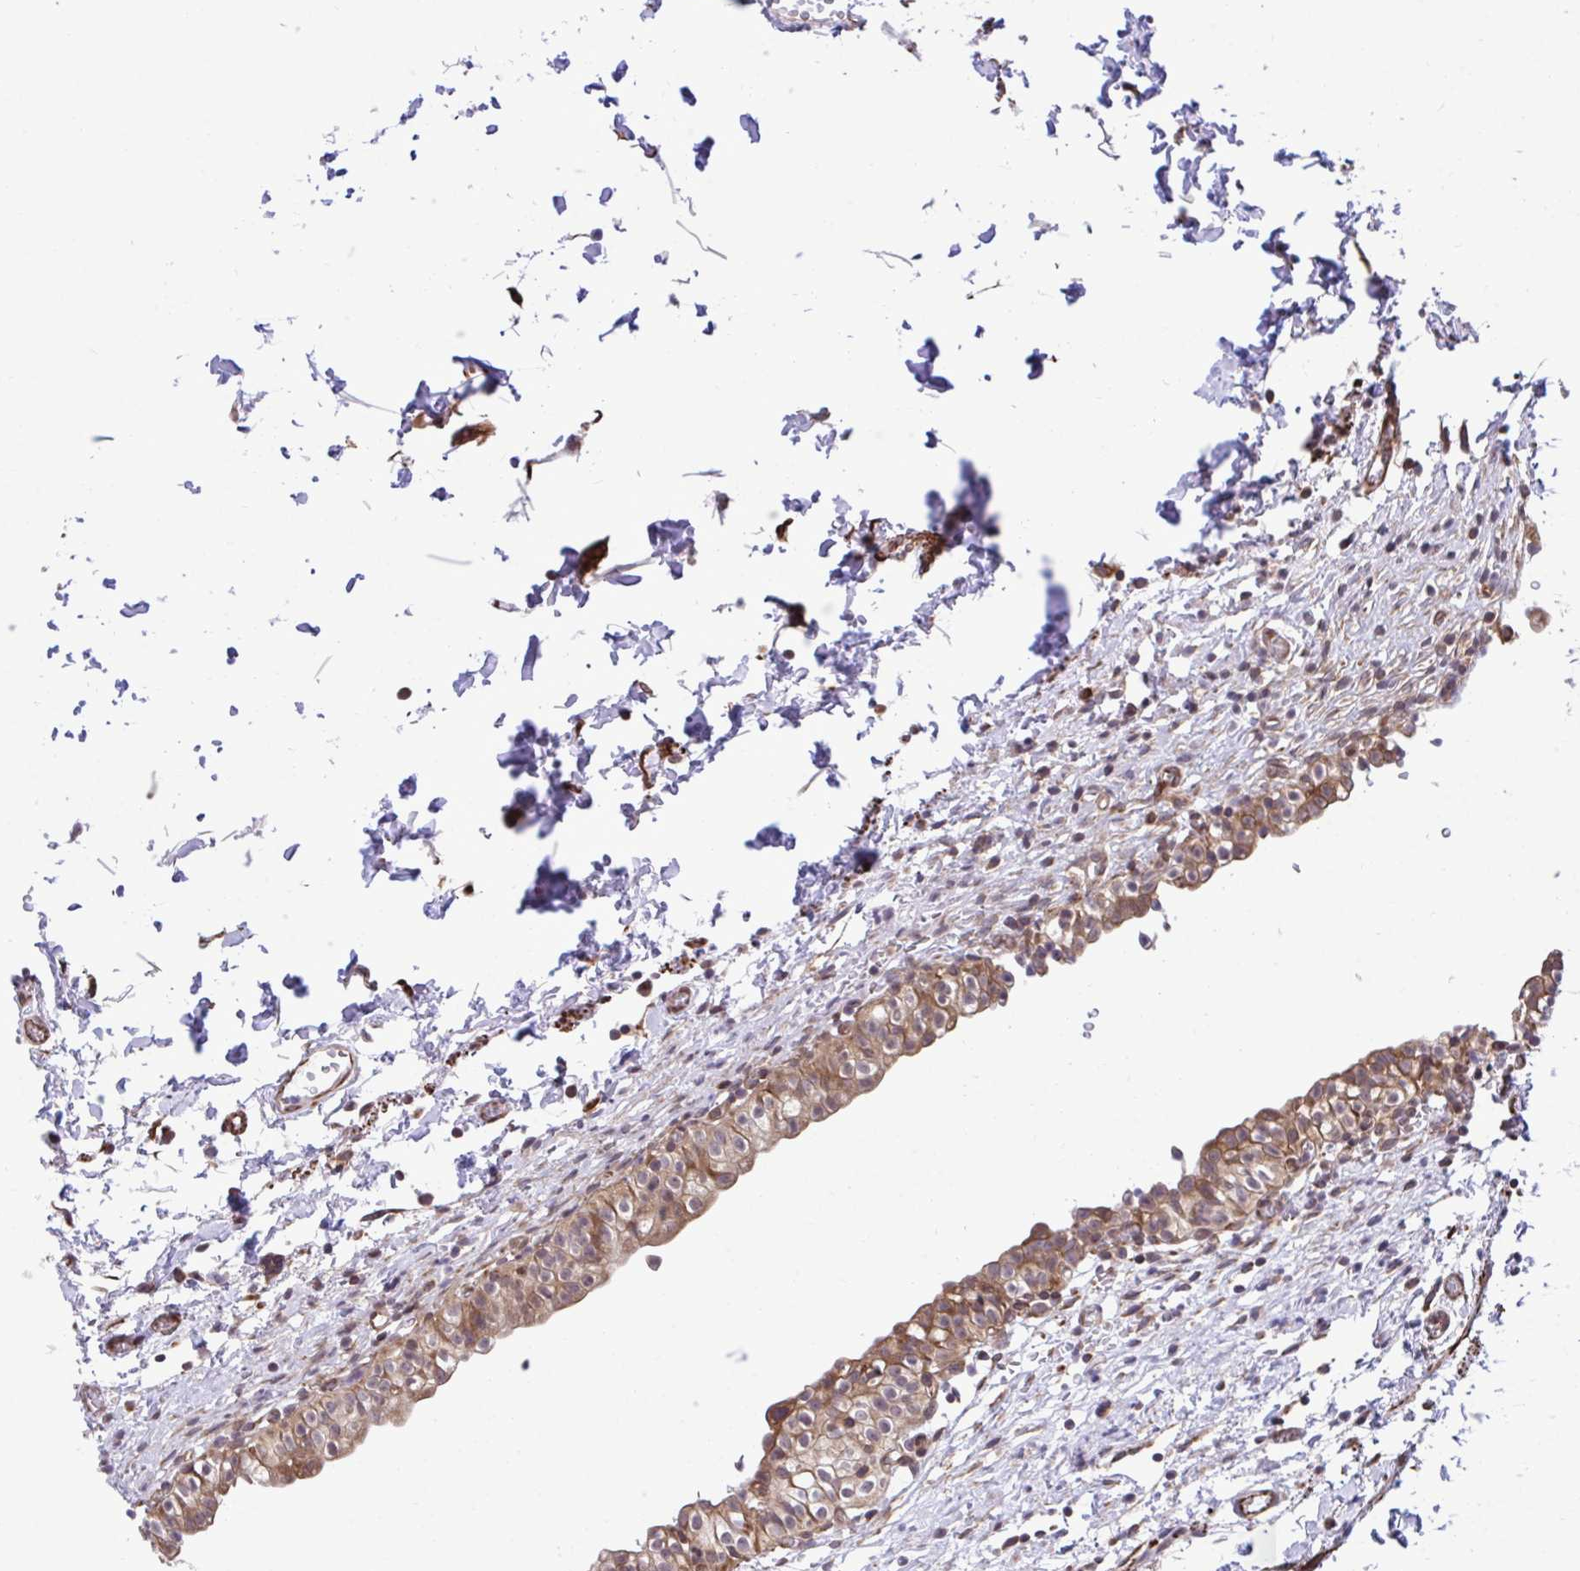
{"staining": {"intensity": "moderate", "quantity": ">75%", "location": "cytoplasmic/membranous"}, "tissue": "urinary bladder", "cell_type": "Urothelial cells", "image_type": "normal", "snomed": [{"axis": "morphology", "description": "Normal tissue, NOS"}, {"axis": "topography", "description": "Urinary bladder"}, {"axis": "topography", "description": "Peripheral nerve tissue"}], "caption": "Immunohistochemical staining of benign urinary bladder displays medium levels of moderate cytoplasmic/membranous staining in approximately >75% of urothelial cells.", "gene": "RPS15", "patient": {"sex": "male", "age": 55}}